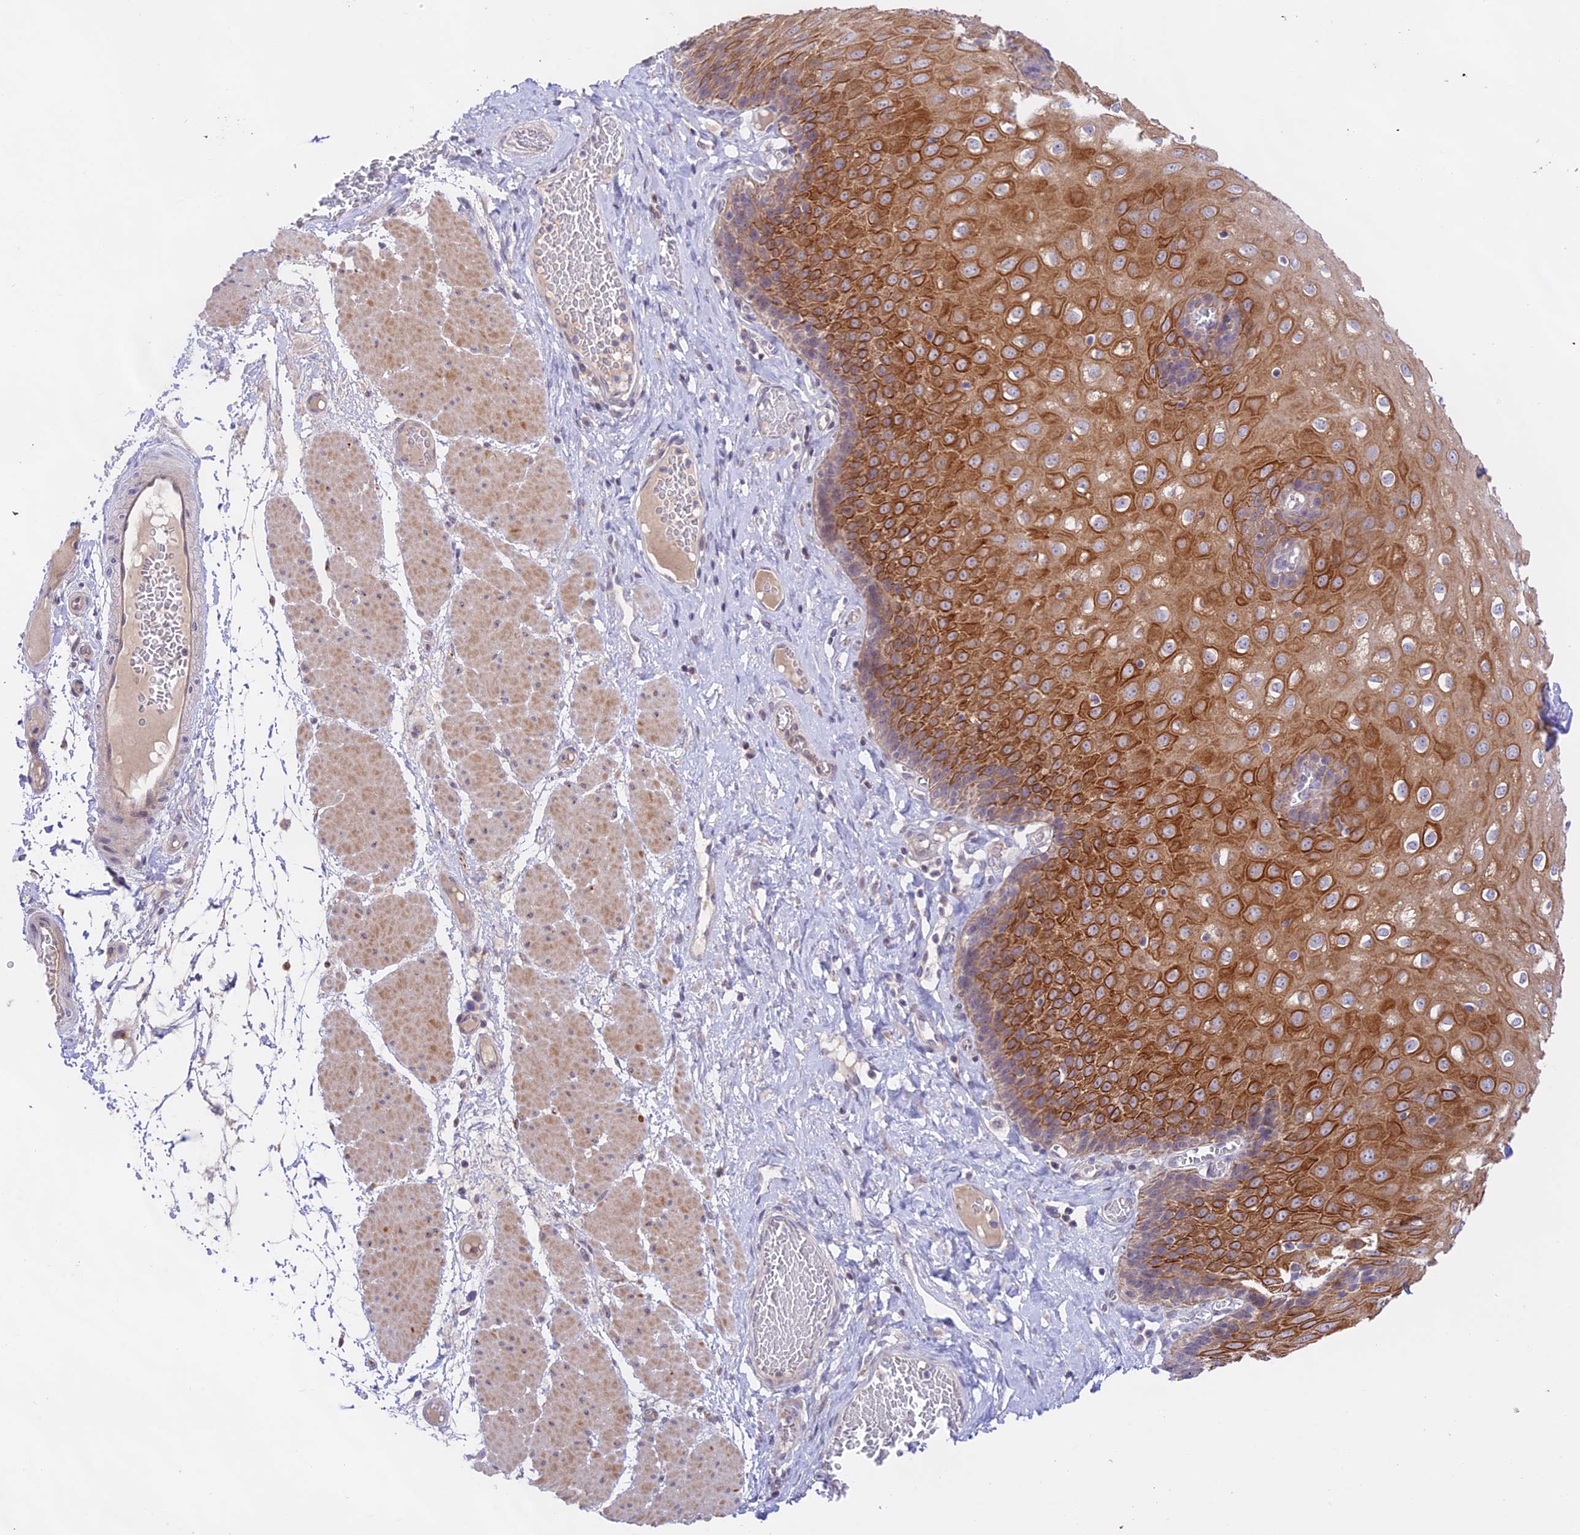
{"staining": {"intensity": "moderate", "quantity": ">75%", "location": "cytoplasmic/membranous"}, "tissue": "esophagus", "cell_type": "Squamous epithelial cells", "image_type": "normal", "snomed": [{"axis": "morphology", "description": "Normal tissue, NOS"}, {"axis": "topography", "description": "Esophagus"}], "caption": "Protein expression analysis of benign esophagus exhibits moderate cytoplasmic/membranous positivity in approximately >75% of squamous epithelial cells.", "gene": "CAMSAP3", "patient": {"sex": "male", "age": 60}}